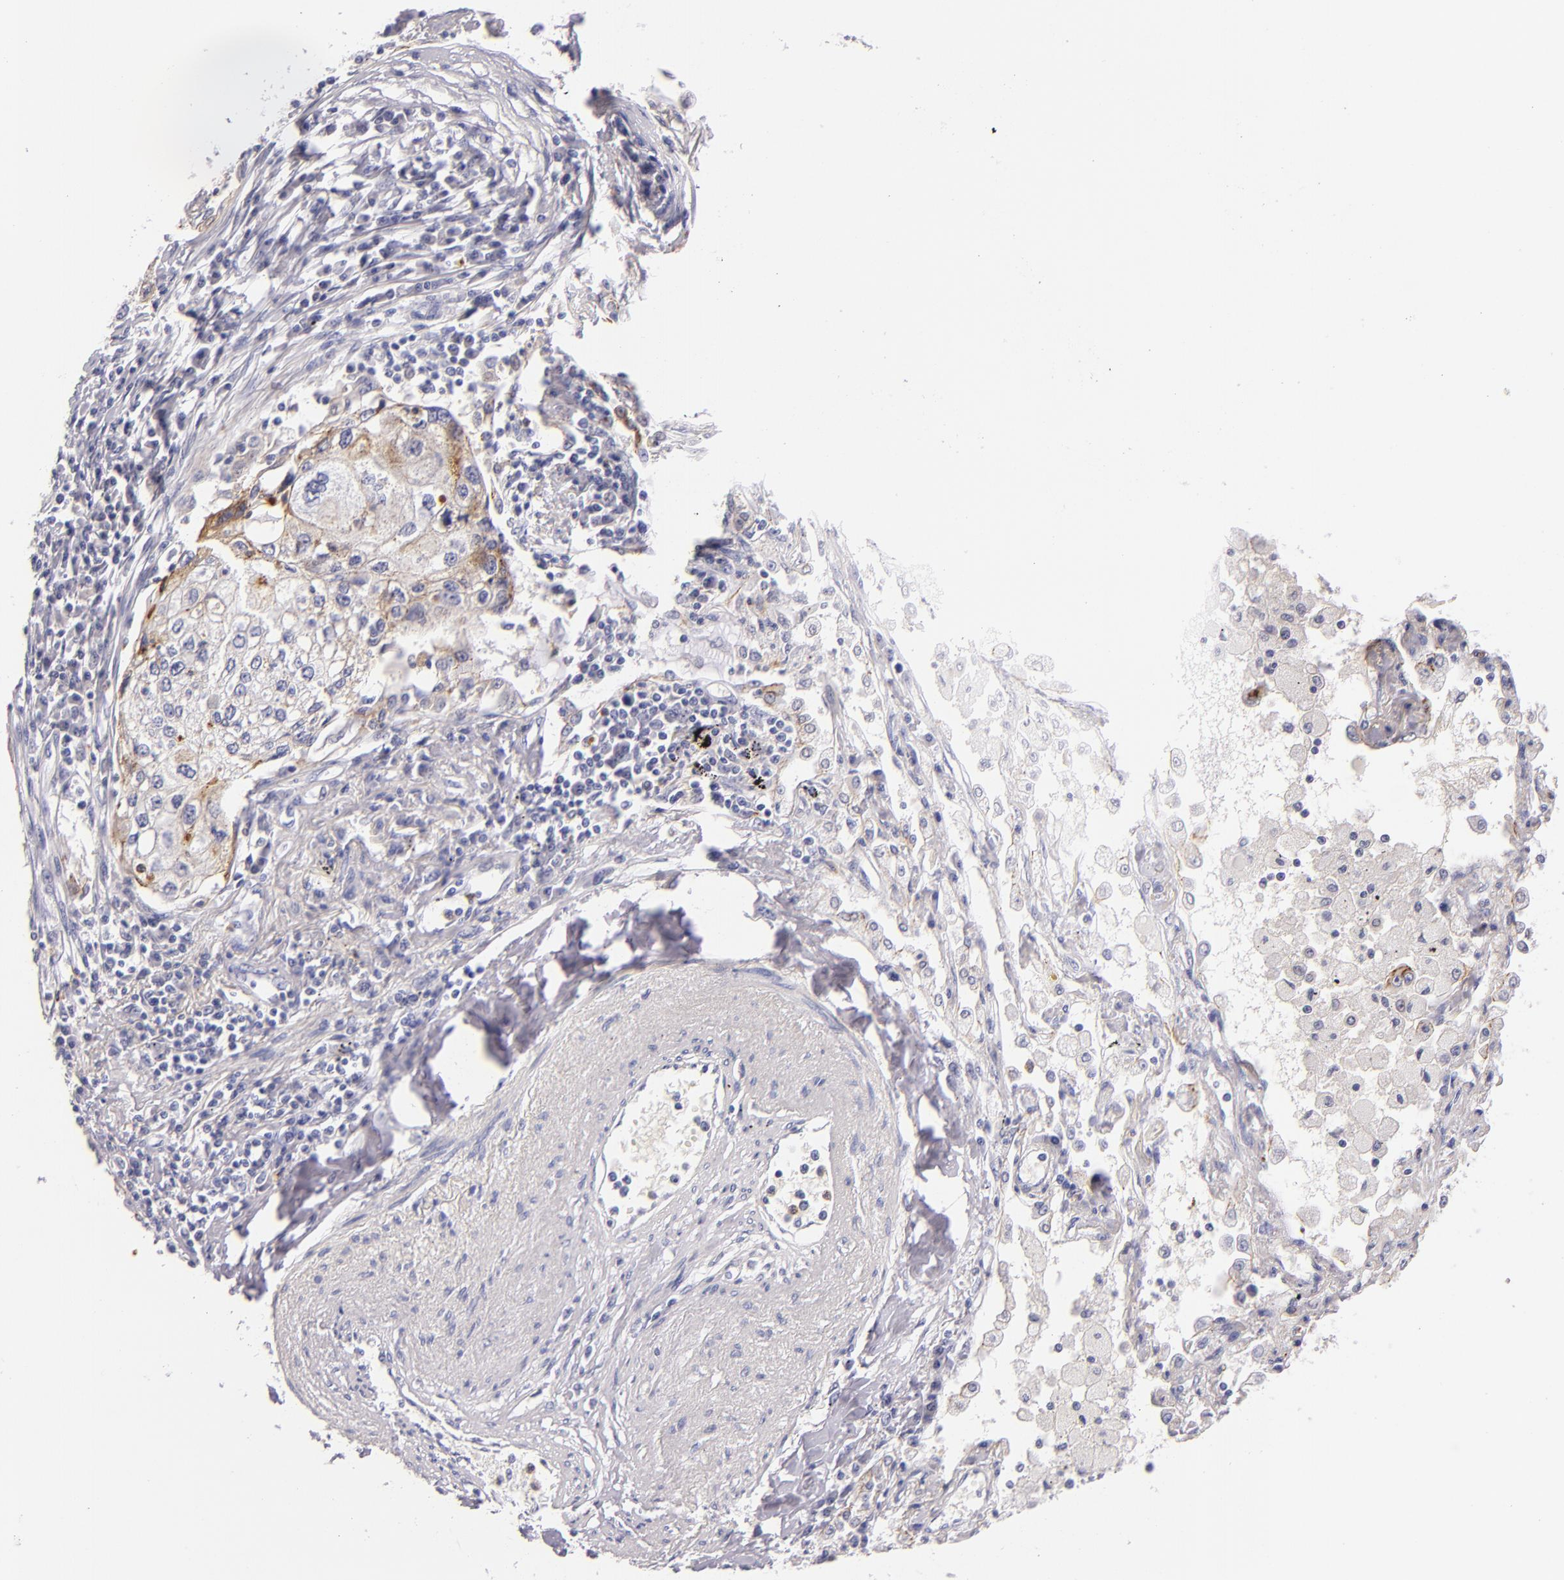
{"staining": {"intensity": "weak", "quantity": "<25%", "location": "cytoplasmic/membranous"}, "tissue": "lung cancer", "cell_type": "Tumor cells", "image_type": "cancer", "snomed": [{"axis": "morphology", "description": "Squamous cell carcinoma, NOS"}, {"axis": "topography", "description": "Lung"}], "caption": "Photomicrograph shows no significant protein staining in tumor cells of lung cancer.", "gene": "CDH3", "patient": {"sex": "male", "age": 75}}